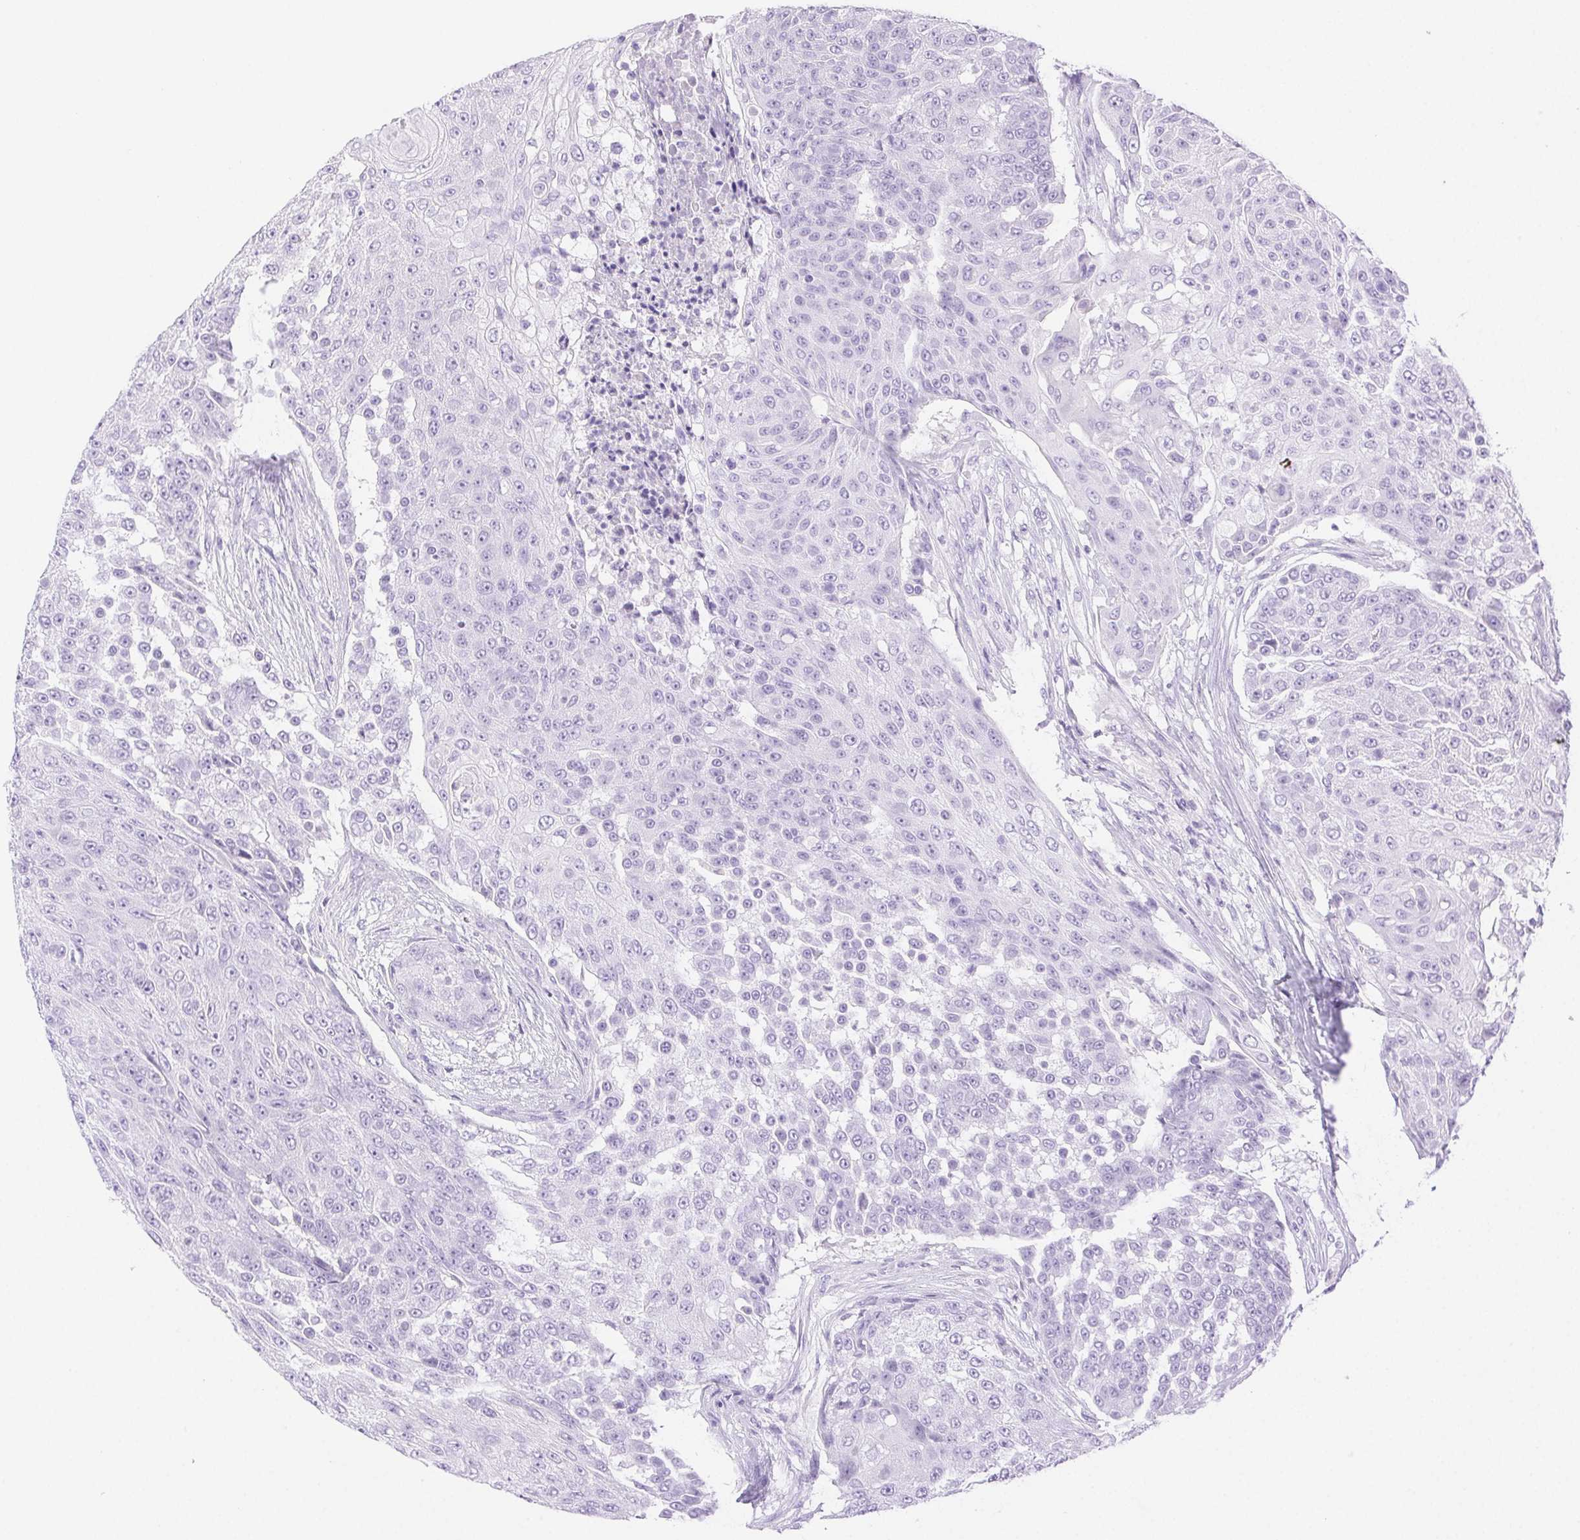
{"staining": {"intensity": "negative", "quantity": "none", "location": "none"}, "tissue": "urothelial cancer", "cell_type": "Tumor cells", "image_type": "cancer", "snomed": [{"axis": "morphology", "description": "Urothelial carcinoma, High grade"}, {"axis": "topography", "description": "Urinary bladder"}], "caption": "Immunohistochemical staining of urothelial cancer displays no significant expression in tumor cells.", "gene": "SPACA4", "patient": {"sex": "female", "age": 63}}